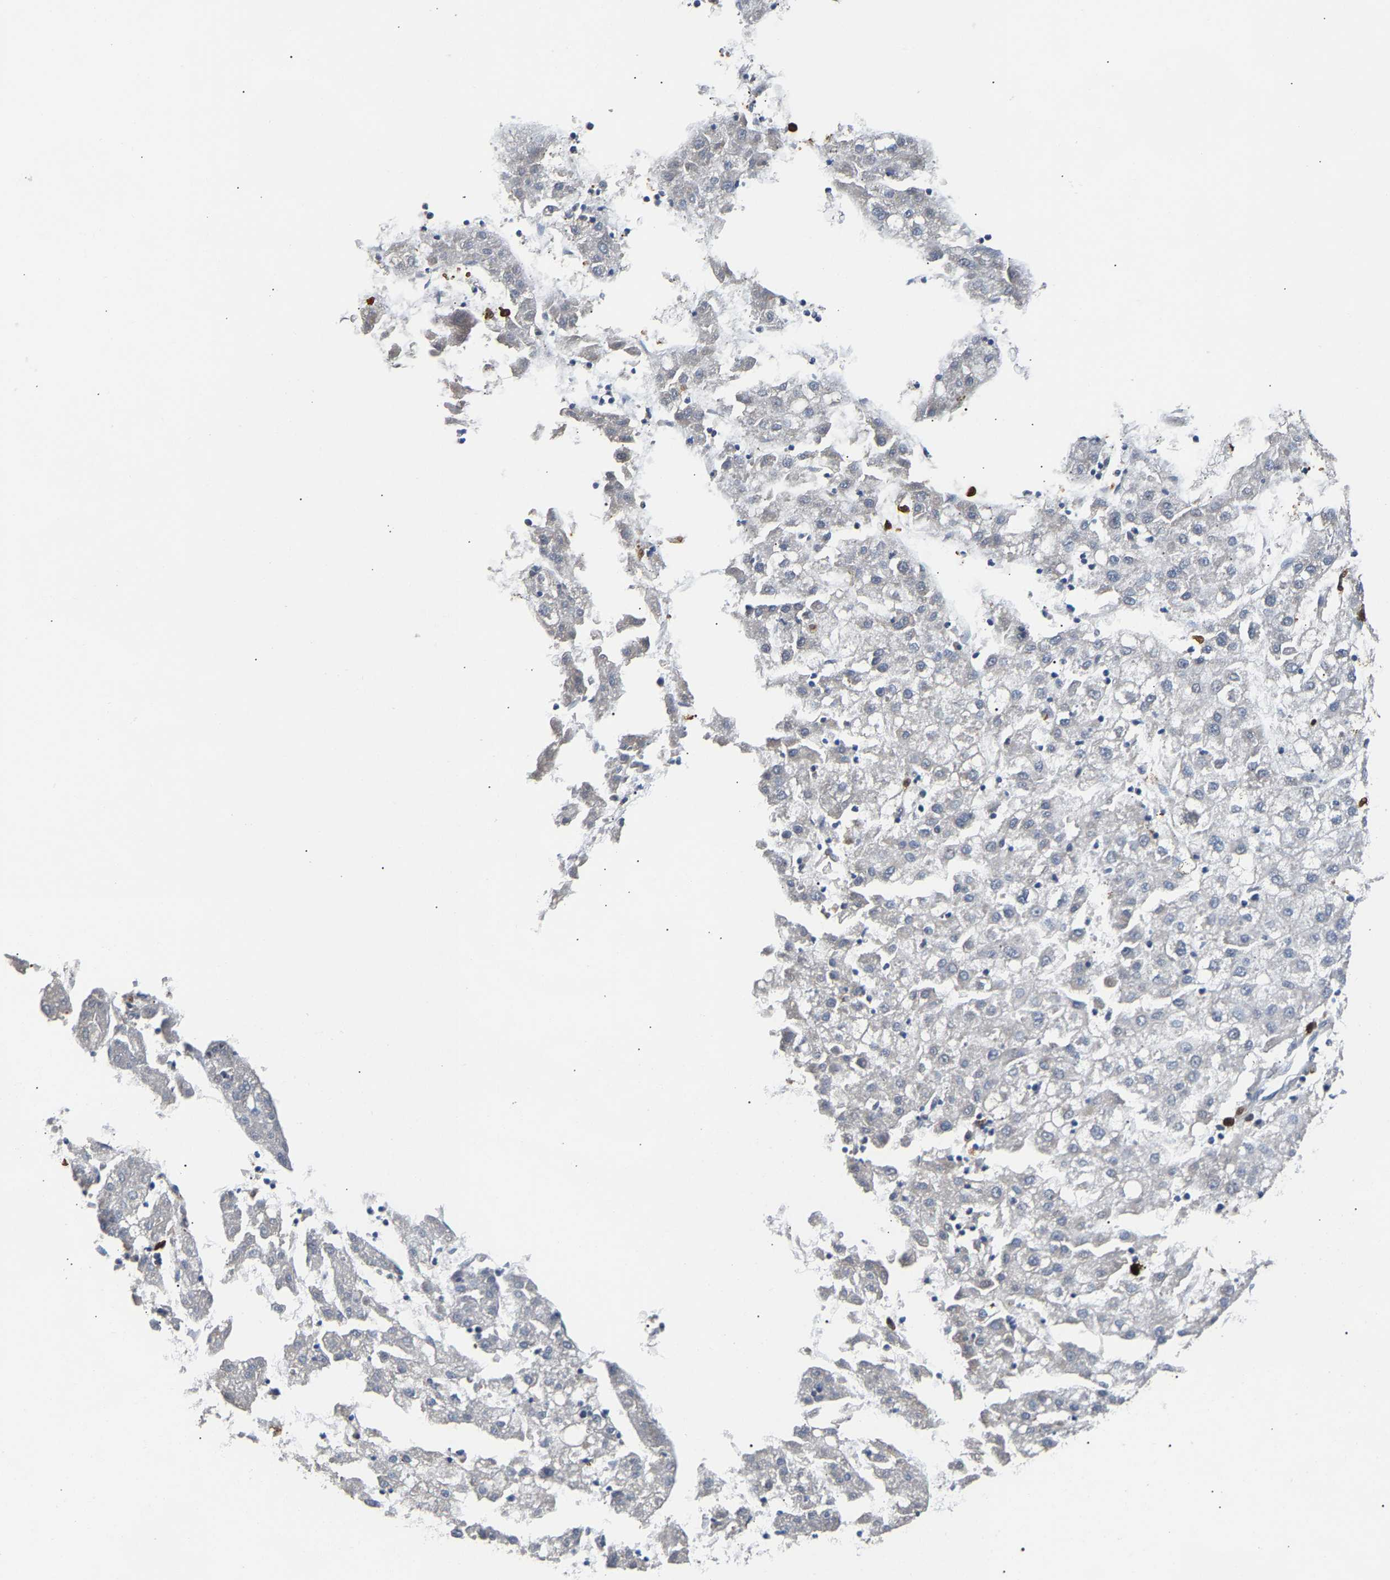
{"staining": {"intensity": "negative", "quantity": "none", "location": "none"}, "tissue": "liver cancer", "cell_type": "Tumor cells", "image_type": "cancer", "snomed": [{"axis": "morphology", "description": "Carcinoma, Hepatocellular, NOS"}, {"axis": "topography", "description": "Liver"}], "caption": "Histopathology image shows no protein staining in tumor cells of liver hepatocellular carcinoma tissue.", "gene": "TDRD7", "patient": {"sex": "male", "age": 72}}